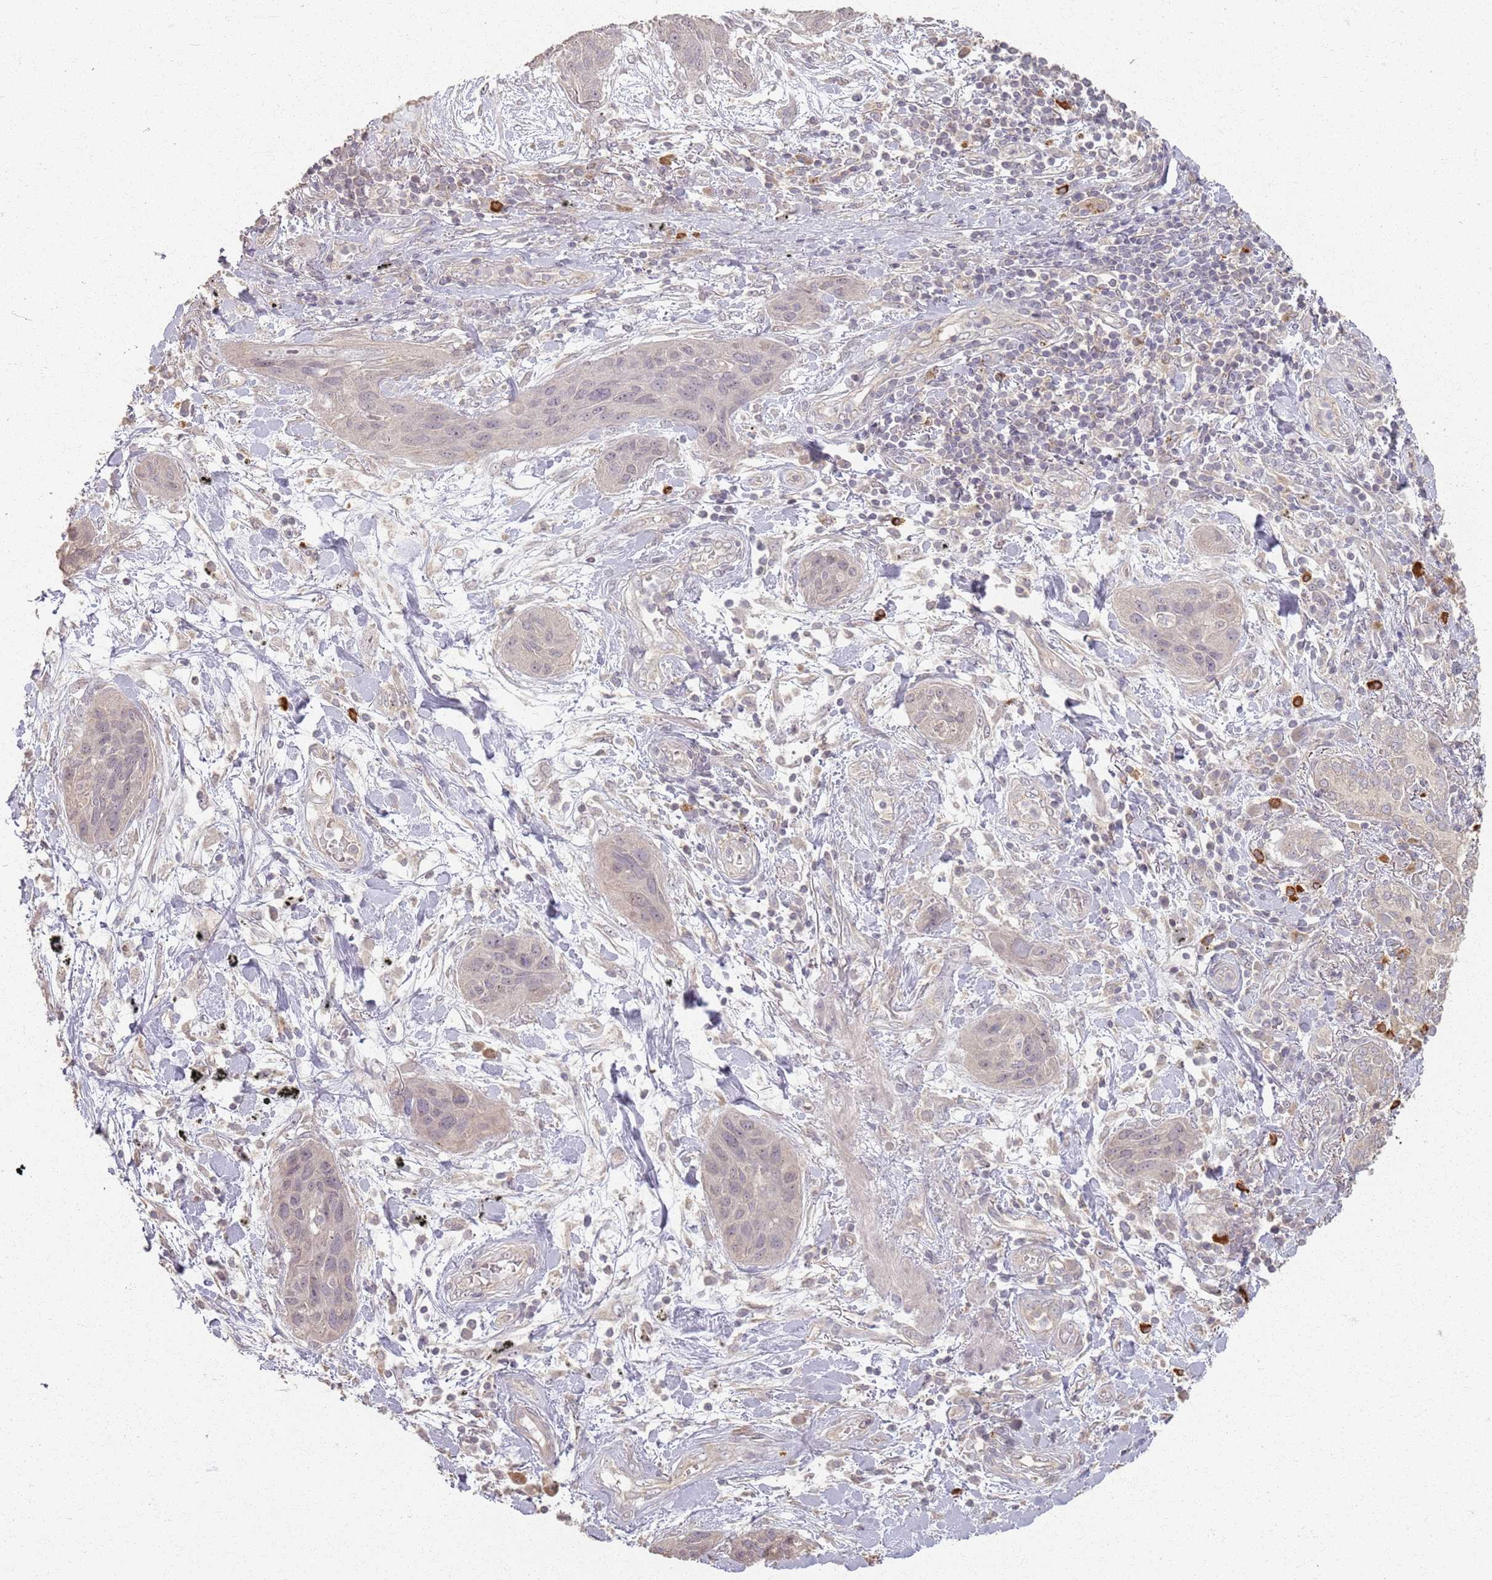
{"staining": {"intensity": "negative", "quantity": "none", "location": "none"}, "tissue": "lung cancer", "cell_type": "Tumor cells", "image_type": "cancer", "snomed": [{"axis": "morphology", "description": "Squamous cell carcinoma, NOS"}, {"axis": "topography", "description": "Lung"}], "caption": "Tumor cells show no significant protein positivity in lung cancer.", "gene": "CCDC168", "patient": {"sex": "female", "age": 70}}